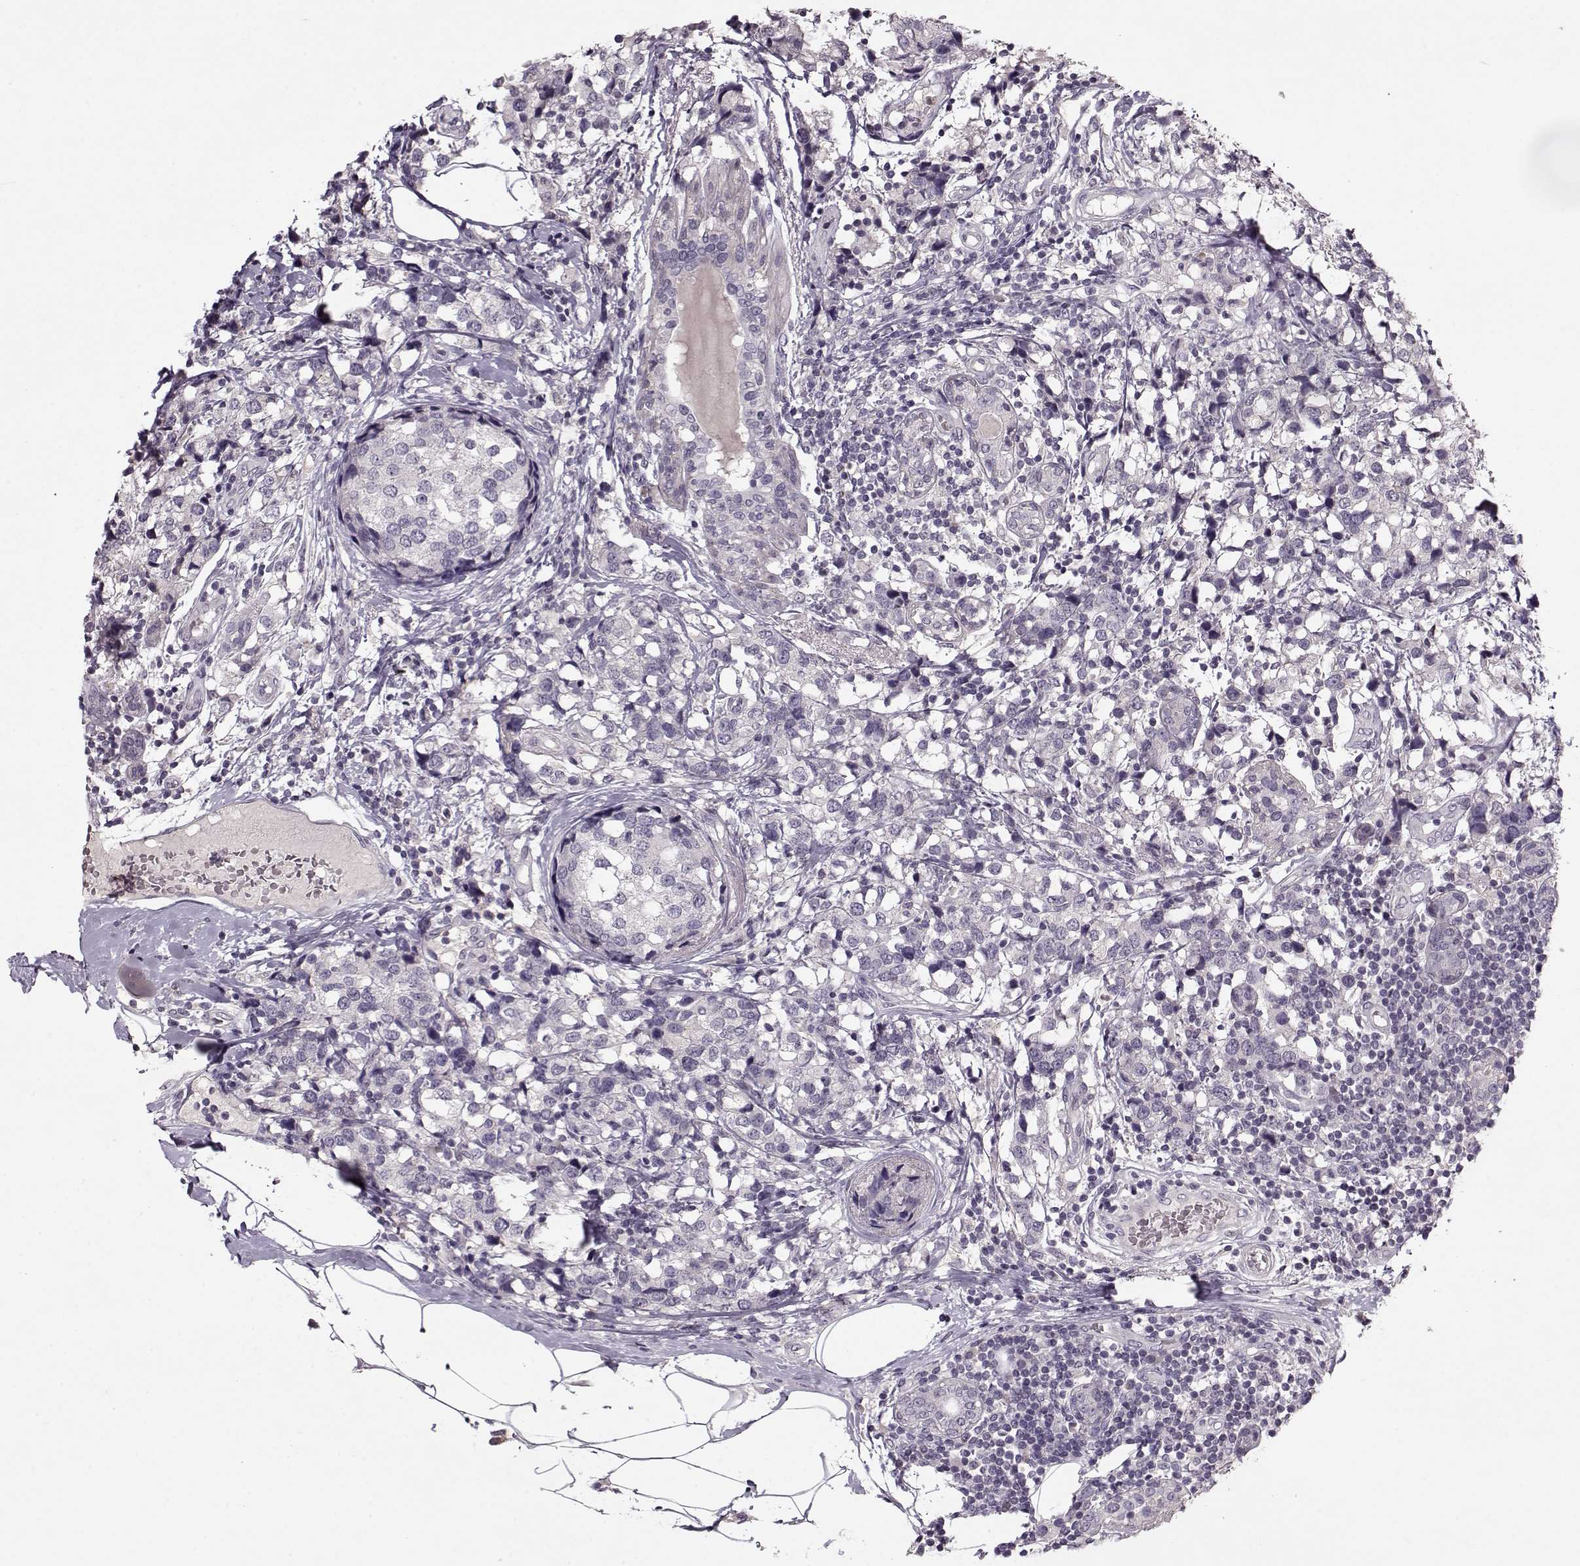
{"staining": {"intensity": "negative", "quantity": "none", "location": "none"}, "tissue": "breast cancer", "cell_type": "Tumor cells", "image_type": "cancer", "snomed": [{"axis": "morphology", "description": "Lobular carcinoma"}, {"axis": "topography", "description": "Breast"}], "caption": "Tumor cells show no significant protein positivity in lobular carcinoma (breast).", "gene": "ACOT11", "patient": {"sex": "female", "age": 59}}